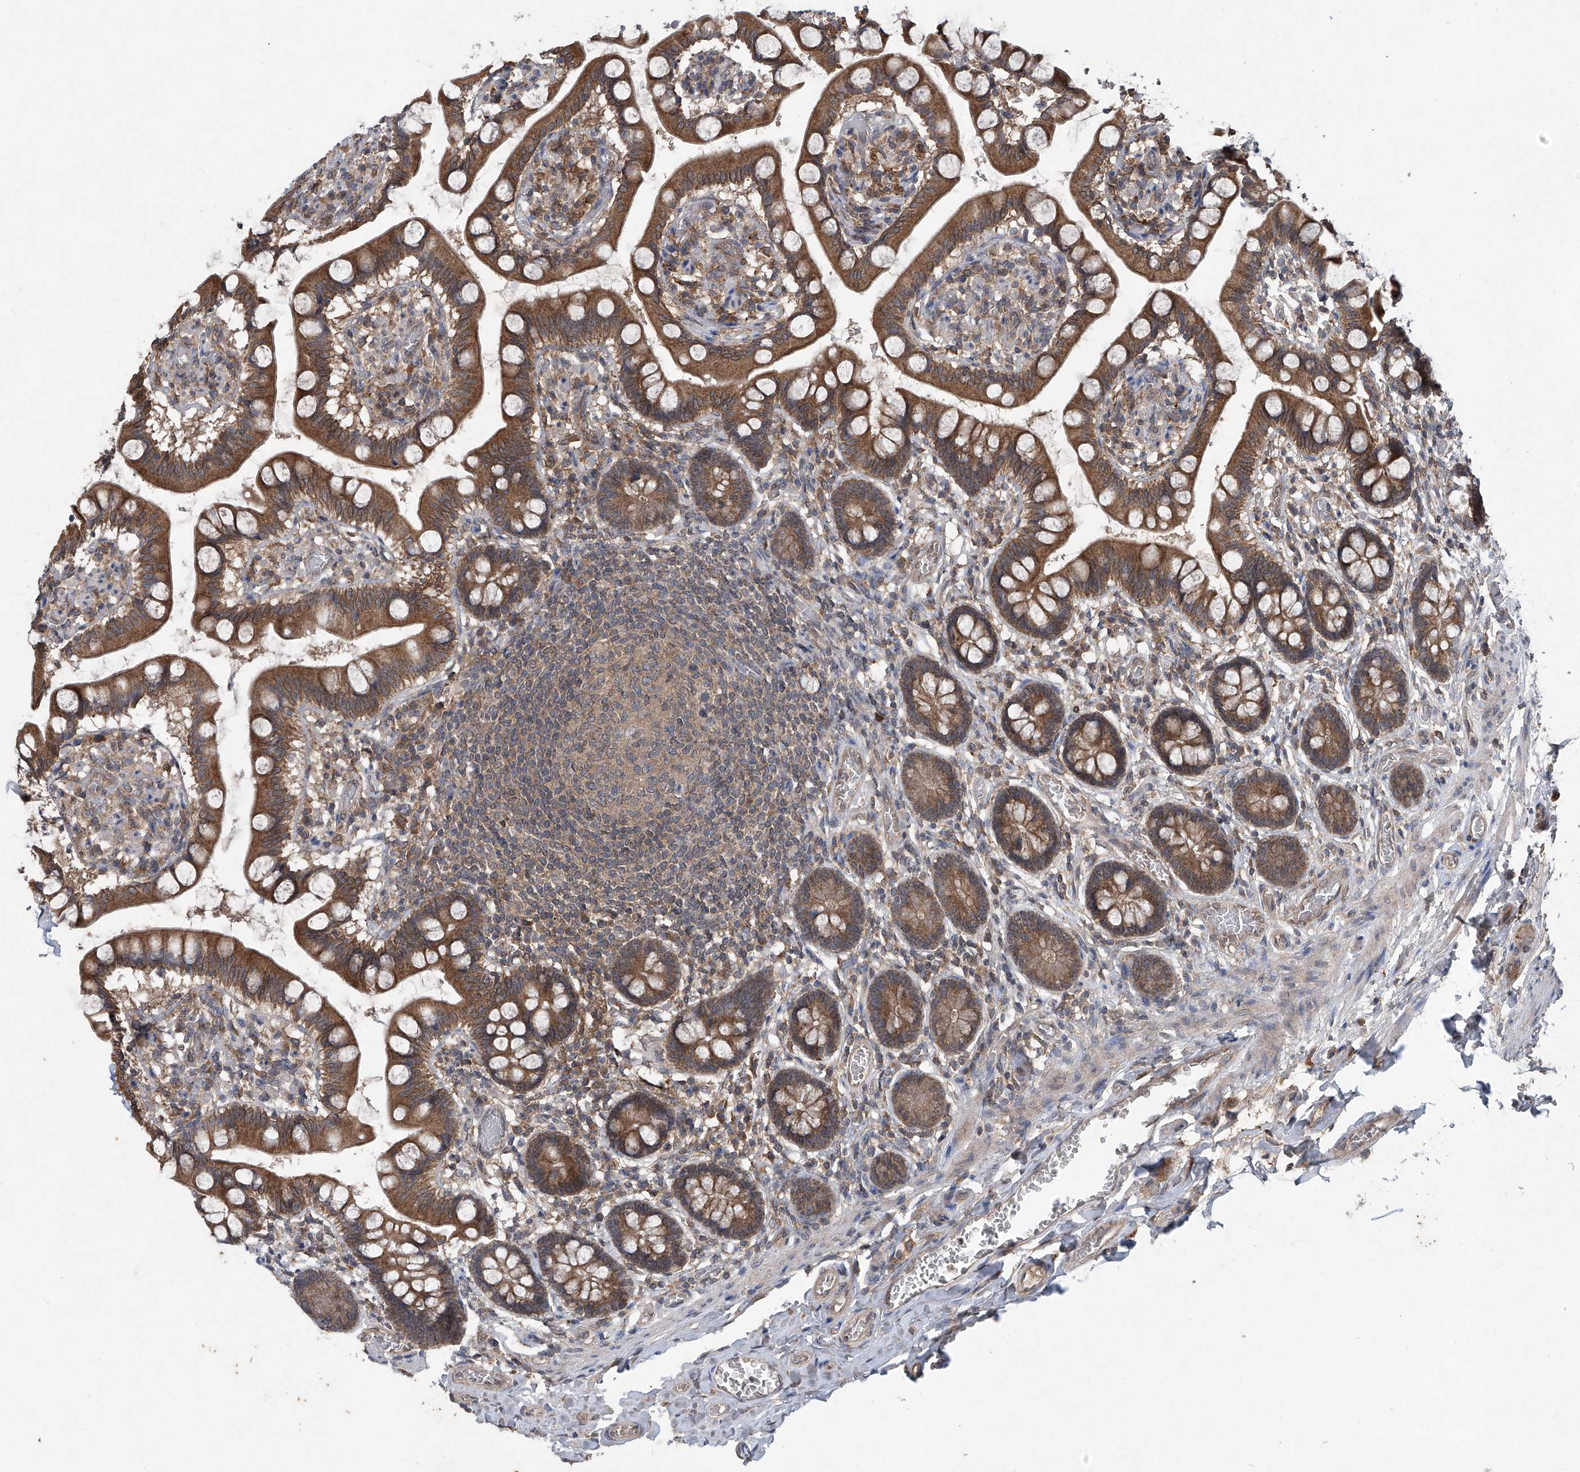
{"staining": {"intensity": "moderate", "quantity": ">75%", "location": "cytoplasmic/membranous"}, "tissue": "small intestine", "cell_type": "Glandular cells", "image_type": "normal", "snomed": [{"axis": "morphology", "description": "Normal tissue, NOS"}, {"axis": "topography", "description": "Small intestine"}], "caption": "This histopathology image reveals unremarkable small intestine stained with immunohistochemistry to label a protein in brown. The cytoplasmic/membranous of glandular cells show moderate positivity for the protein. Nuclei are counter-stained blue.", "gene": "SUMF2", "patient": {"sex": "male", "age": 52}}